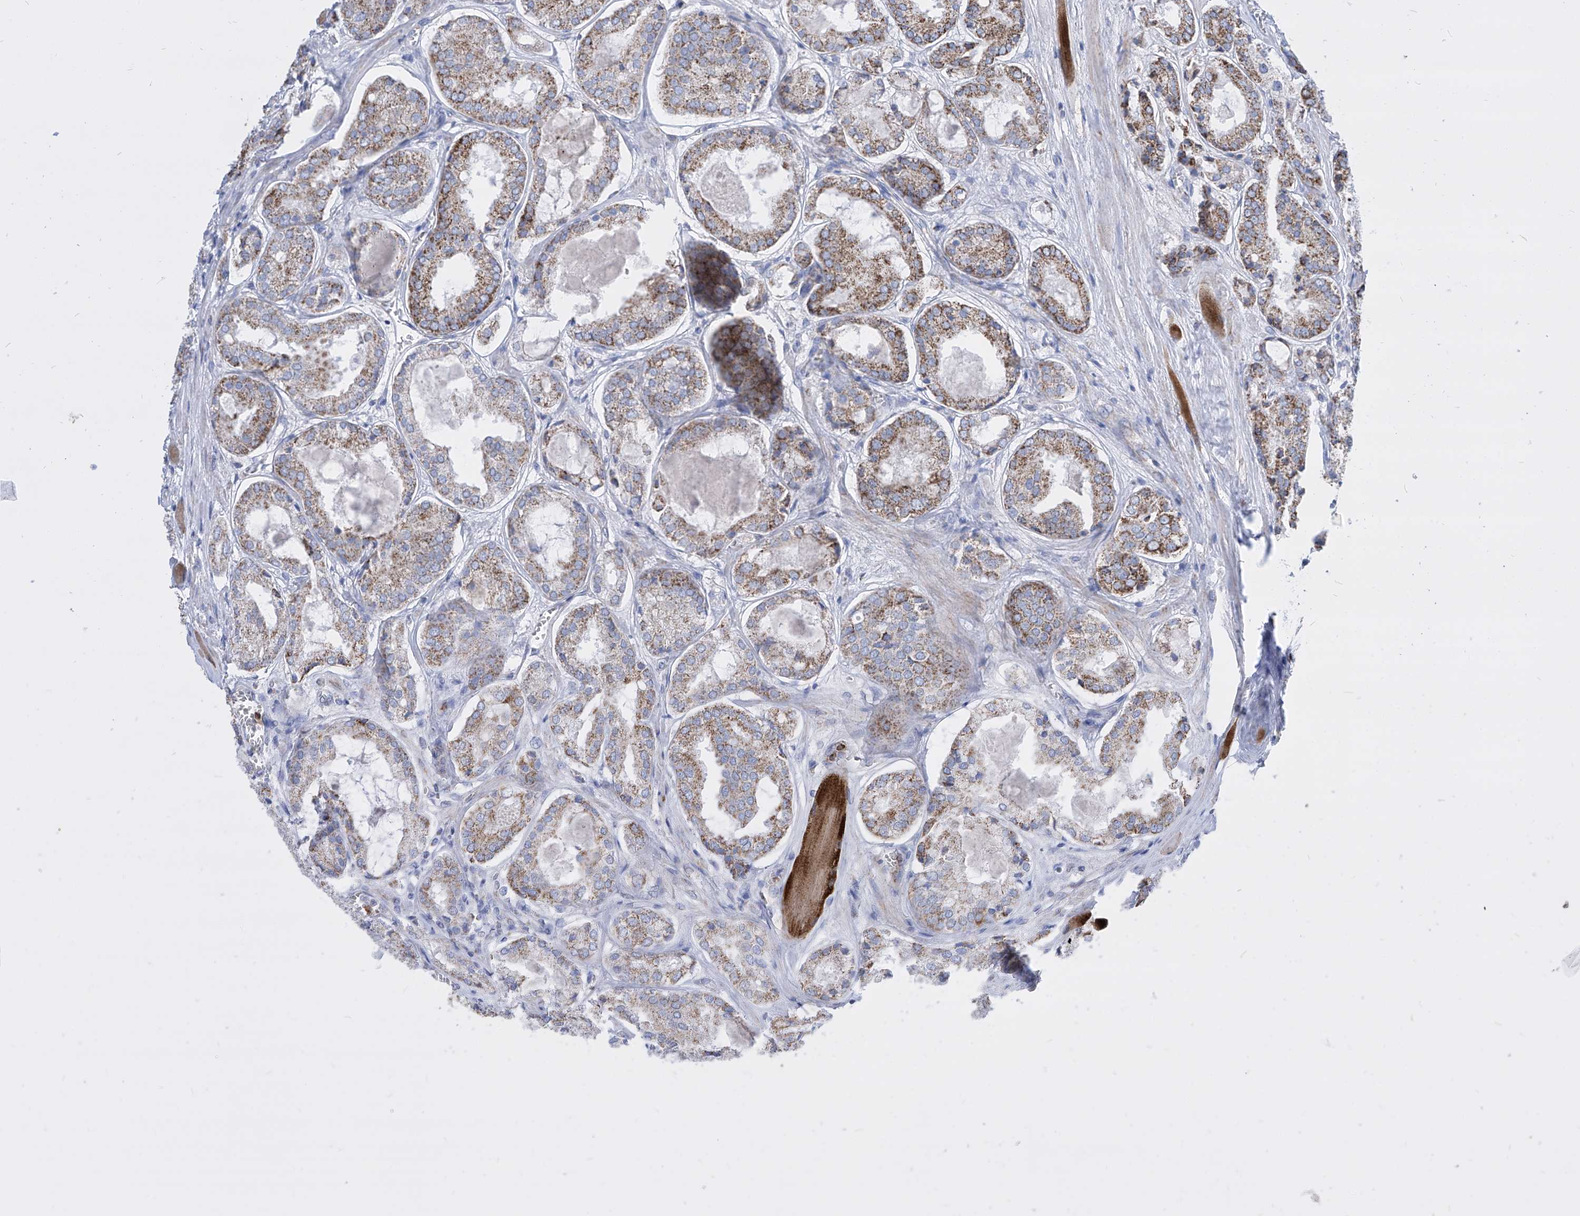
{"staining": {"intensity": "moderate", "quantity": "25%-75%", "location": "cytoplasmic/membranous"}, "tissue": "prostate cancer", "cell_type": "Tumor cells", "image_type": "cancer", "snomed": [{"axis": "morphology", "description": "Adenocarcinoma, Low grade"}, {"axis": "topography", "description": "Prostate"}], "caption": "IHC (DAB (3,3'-diaminobenzidine)) staining of human low-grade adenocarcinoma (prostate) reveals moderate cytoplasmic/membranous protein staining in about 25%-75% of tumor cells.", "gene": "COQ3", "patient": {"sex": "male", "age": 67}}